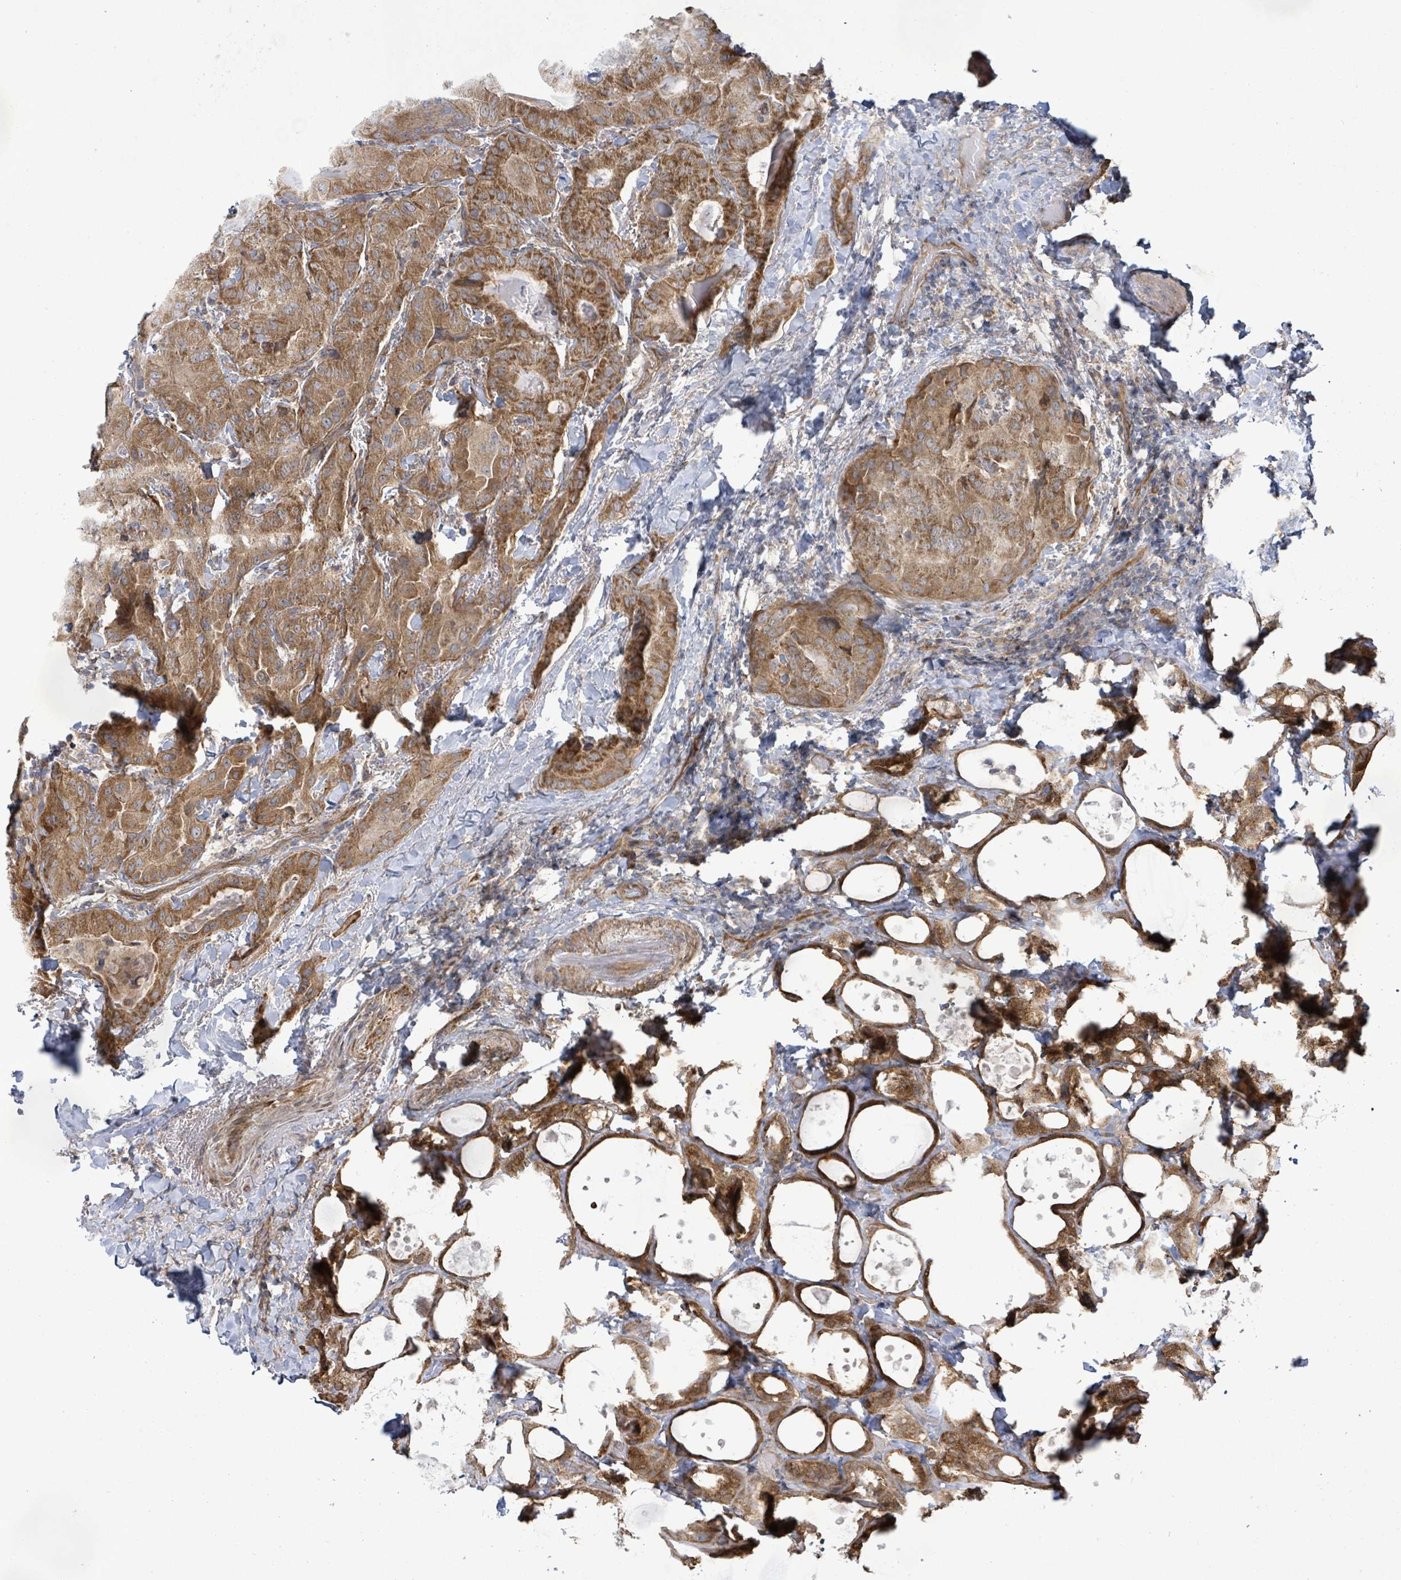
{"staining": {"intensity": "moderate", "quantity": ">75%", "location": "cytoplasmic/membranous"}, "tissue": "thyroid cancer", "cell_type": "Tumor cells", "image_type": "cancer", "snomed": [{"axis": "morphology", "description": "Papillary adenocarcinoma, NOS"}, {"axis": "topography", "description": "Thyroid gland"}], "caption": "Moderate cytoplasmic/membranous staining for a protein is seen in about >75% of tumor cells of thyroid cancer using immunohistochemistry.", "gene": "KBTBD11", "patient": {"sex": "female", "age": 68}}